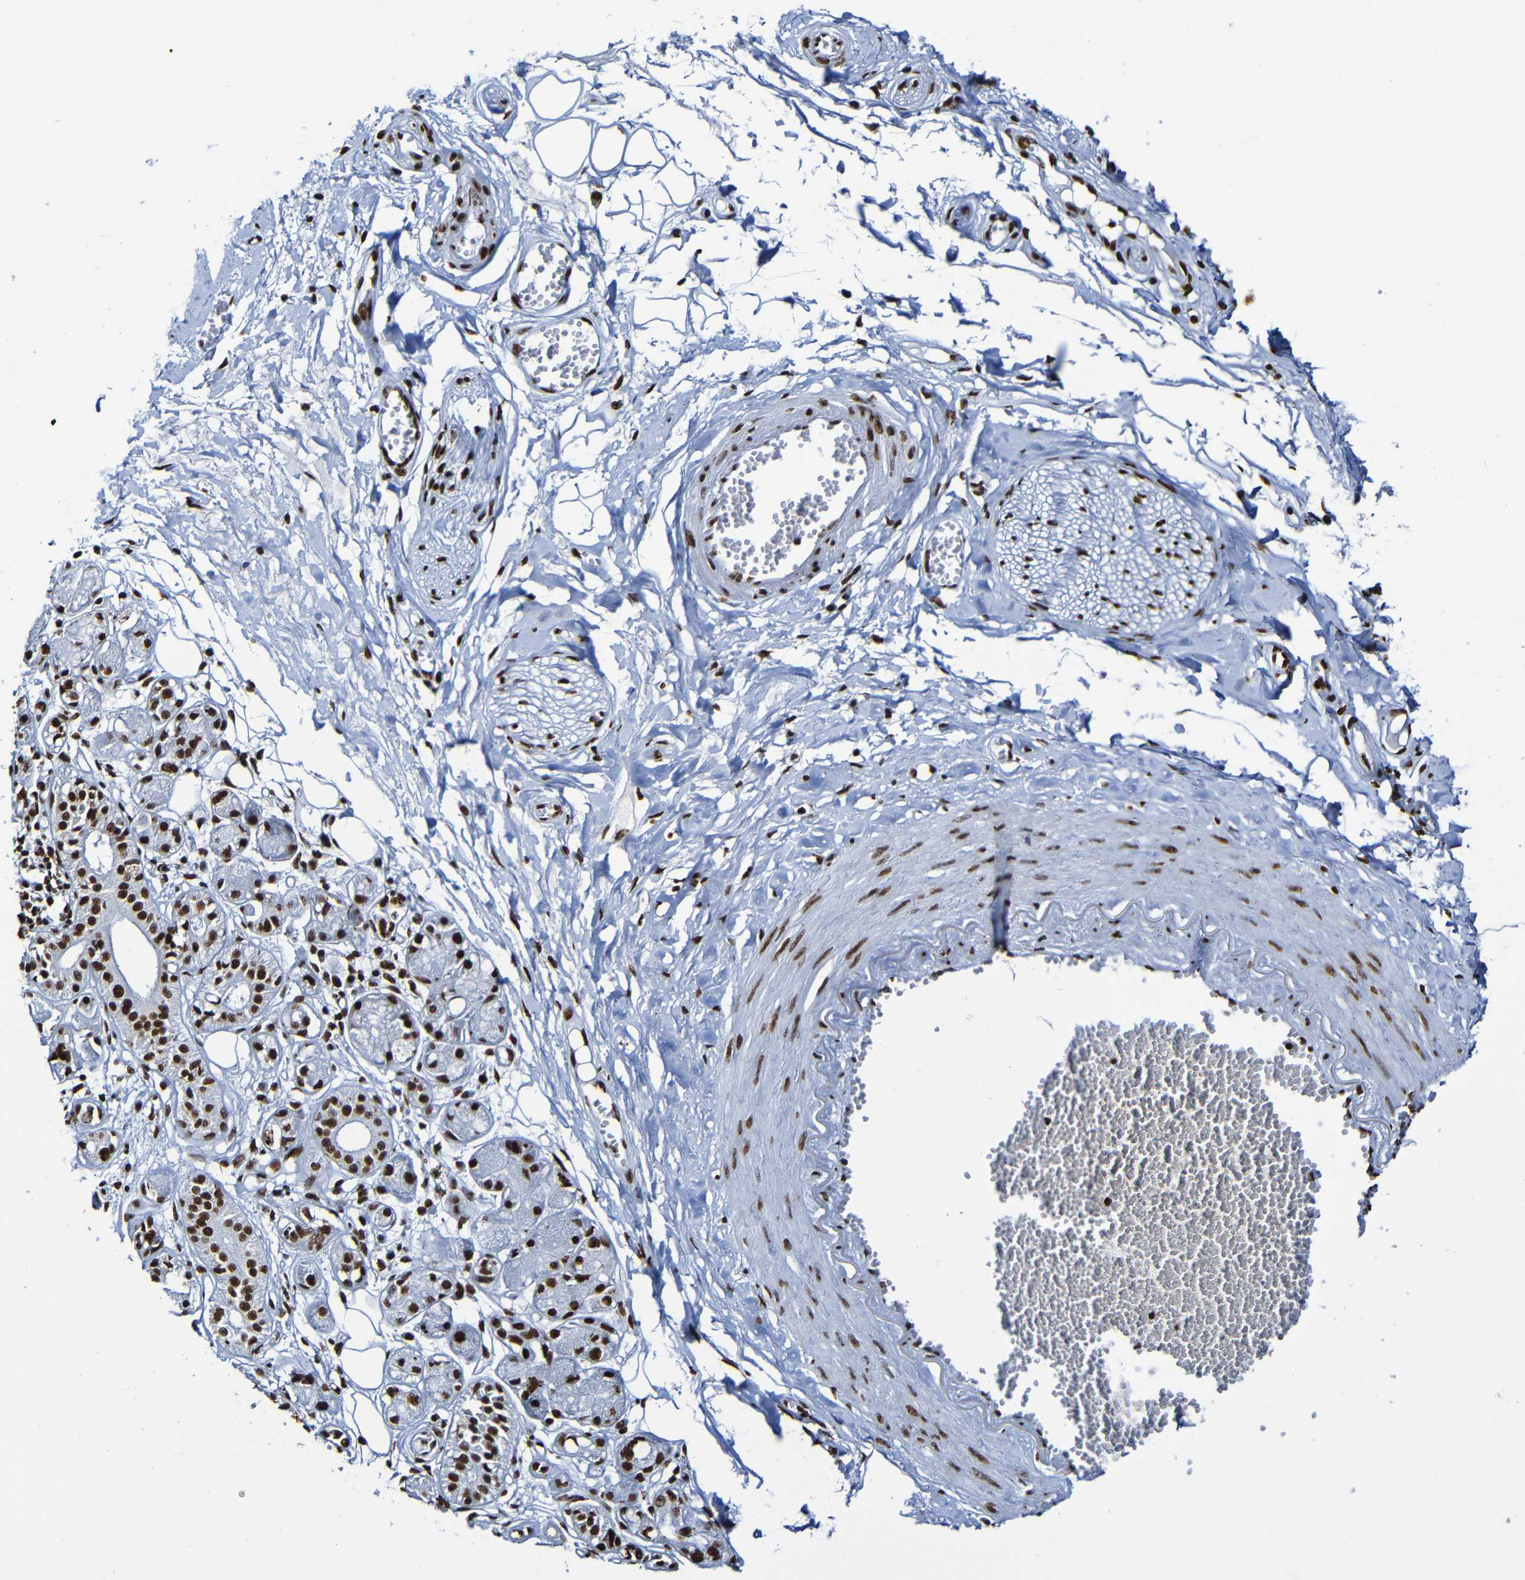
{"staining": {"intensity": "strong", "quantity": ">75%", "location": "nuclear"}, "tissue": "adipose tissue", "cell_type": "Adipocytes", "image_type": "normal", "snomed": [{"axis": "morphology", "description": "Normal tissue, NOS"}, {"axis": "morphology", "description": "Inflammation, NOS"}, {"axis": "topography", "description": "Salivary gland"}, {"axis": "topography", "description": "Peripheral nerve tissue"}], "caption": "A high amount of strong nuclear expression is seen in about >75% of adipocytes in normal adipose tissue. Using DAB (brown) and hematoxylin (blue) stains, captured at high magnification using brightfield microscopy.", "gene": "SRSF3", "patient": {"sex": "female", "age": 75}}